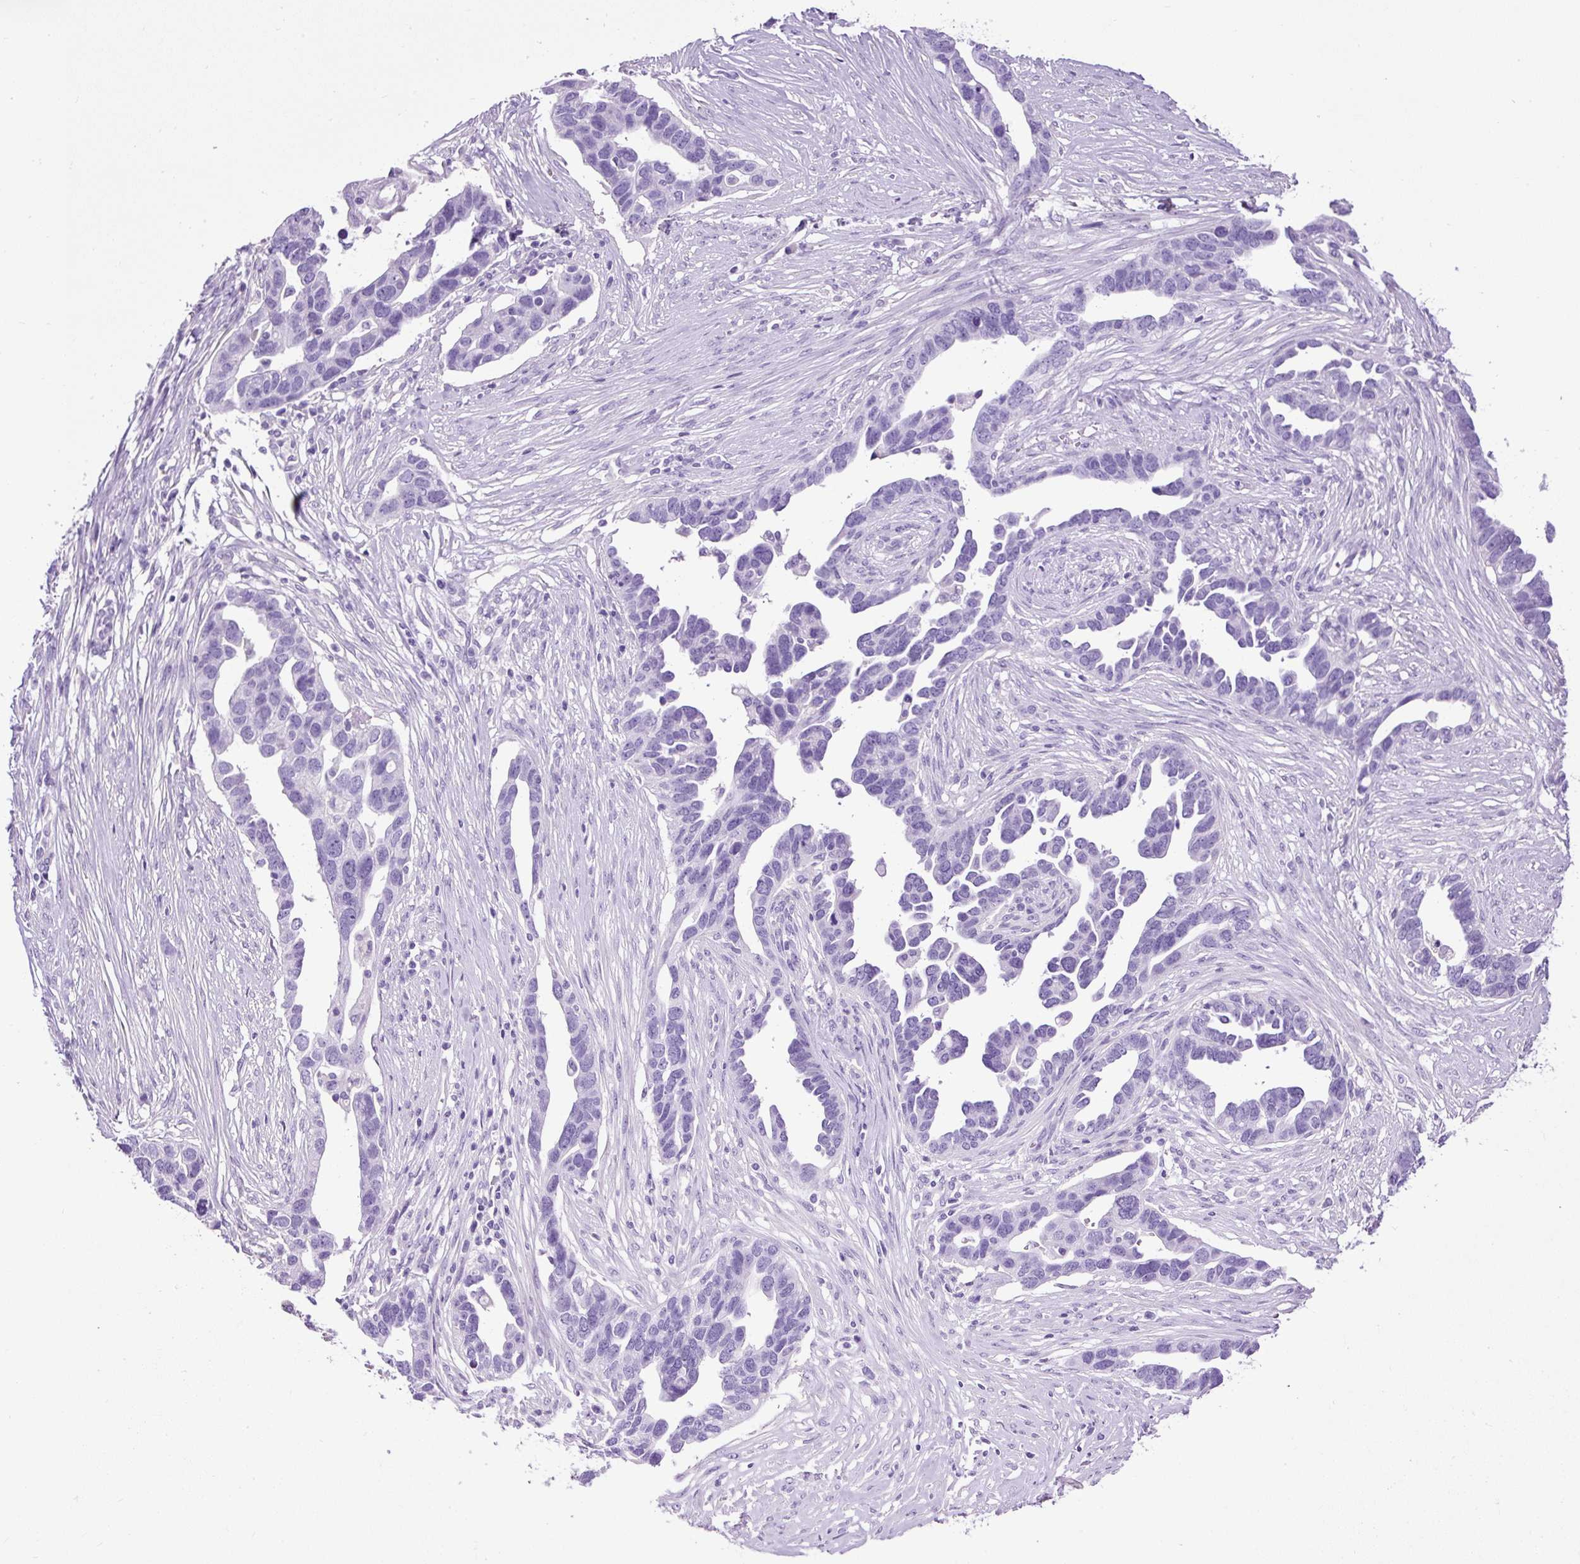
{"staining": {"intensity": "negative", "quantity": "none", "location": "none"}, "tissue": "ovarian cancer", "cell_type": "Tumor cells", "image_type": "cancer", "snomed": [{"axis": "morphology", "description": "Cystadenocarcinoma, serous, NOS"}, {"axis": "topography", "description": "Ovary"}], "caption": "A high-resolution histopathology image shows immunohistochemistry staining of ovarian cancer, which displays no significant expression in tumor cells.", "gene": "PDIA2", "patient": {"sex": "female", "age": 54}}